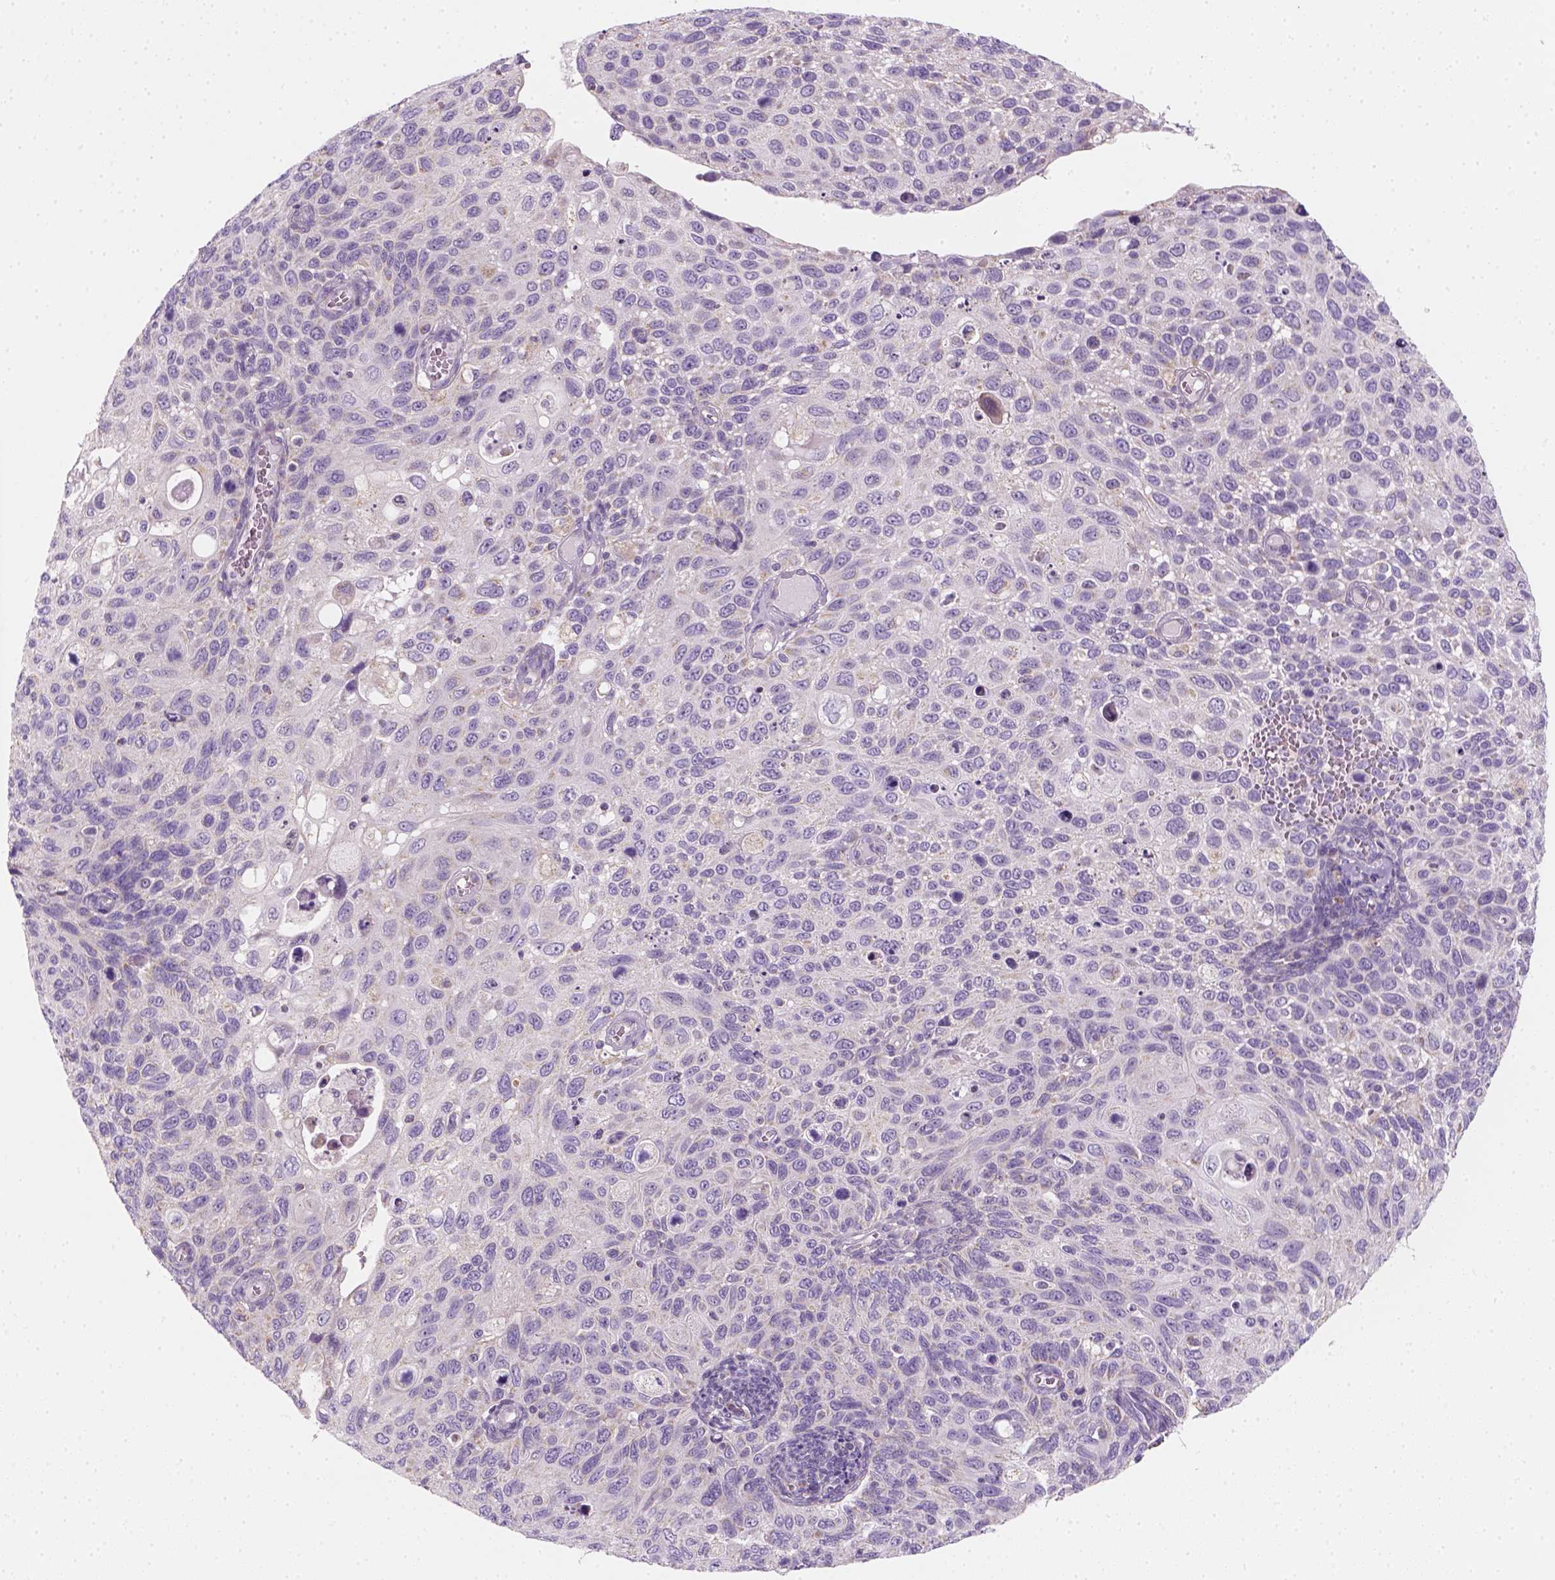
{"staining": {"intensity": "negative", "quantity": "none", "location": "none"}, "tissue": "cervical cancer", "cell_type": "Tumor cells", "image_type": "cancer", "snomed": [{"axis": "morphology", "description": "Squamous cell carcinoma, NOS"}, {"axis": "topography", "description": "Cervix"}], "caption": "High power microscopy image of an IHC micrograph of cervical cancer (squamous cell carcinoma), revealing no significant expression in tumor cells.", "gene": "AWAT2", "patient": {"sex": "female", "age": 70}}